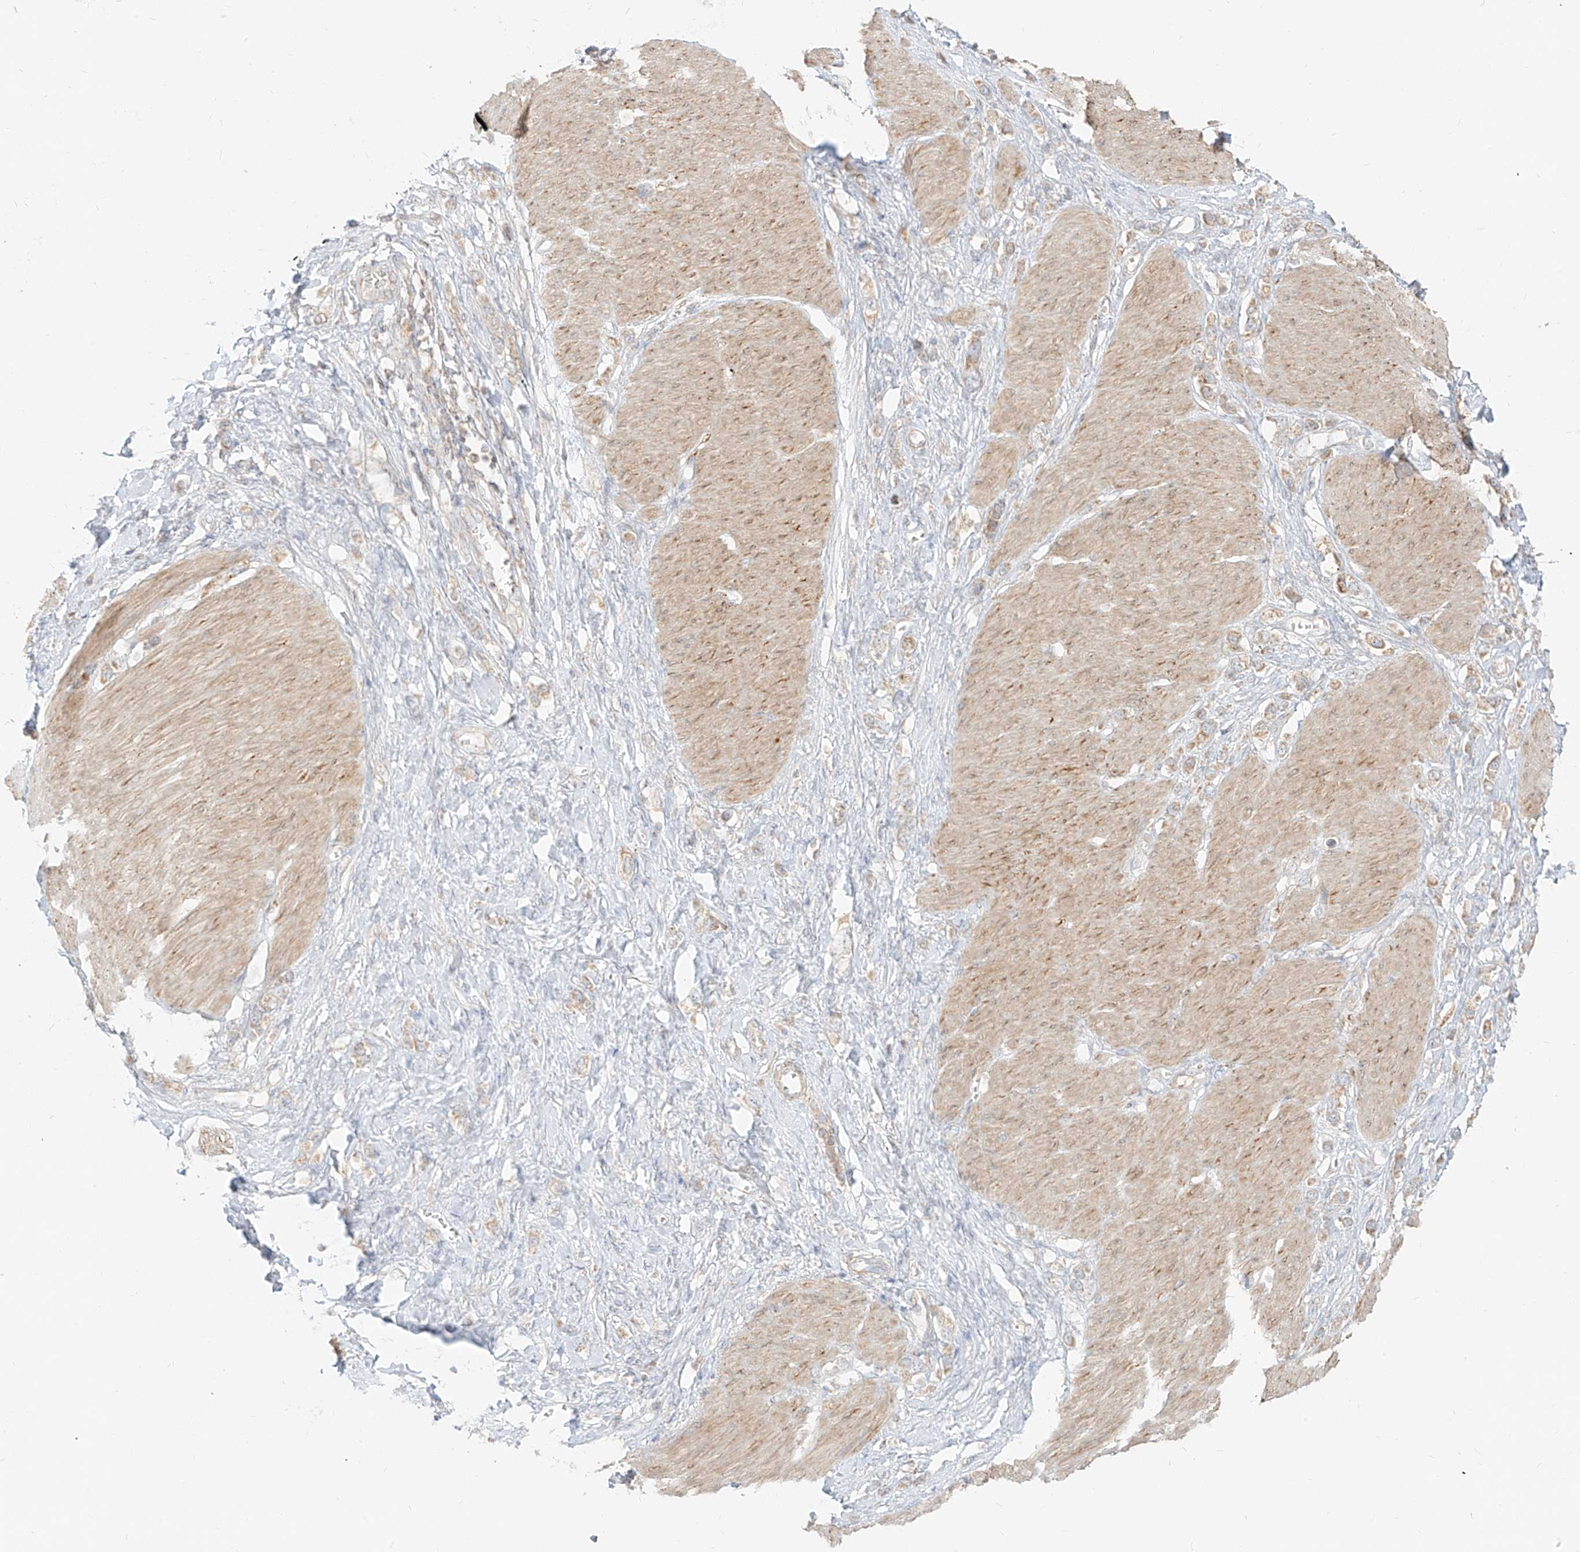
{"staining": {"intensity": "weak", "quantity": "<25%", "location": "cytoplasmic/membranous"}, "tissue": "stomach cancer", "cell_type": "Tumor cells", "image_type": "cancer", "snomed": [{"axis": "morphology", "description": "Normal tissue, NOS"}, {"axis": "morphology", "description": "Adenocarcinoma, NOS"}, {"axis": "topography", "description": "Stomach, upper"}, {"axis": "topography", "description": "Stomach"}], "caption": "Tumor cells are negative for brown protein staining in adenocarcinoma (stomach).", "gene": "ZIM3", "patient": {"sex": "female", "age": 65}}